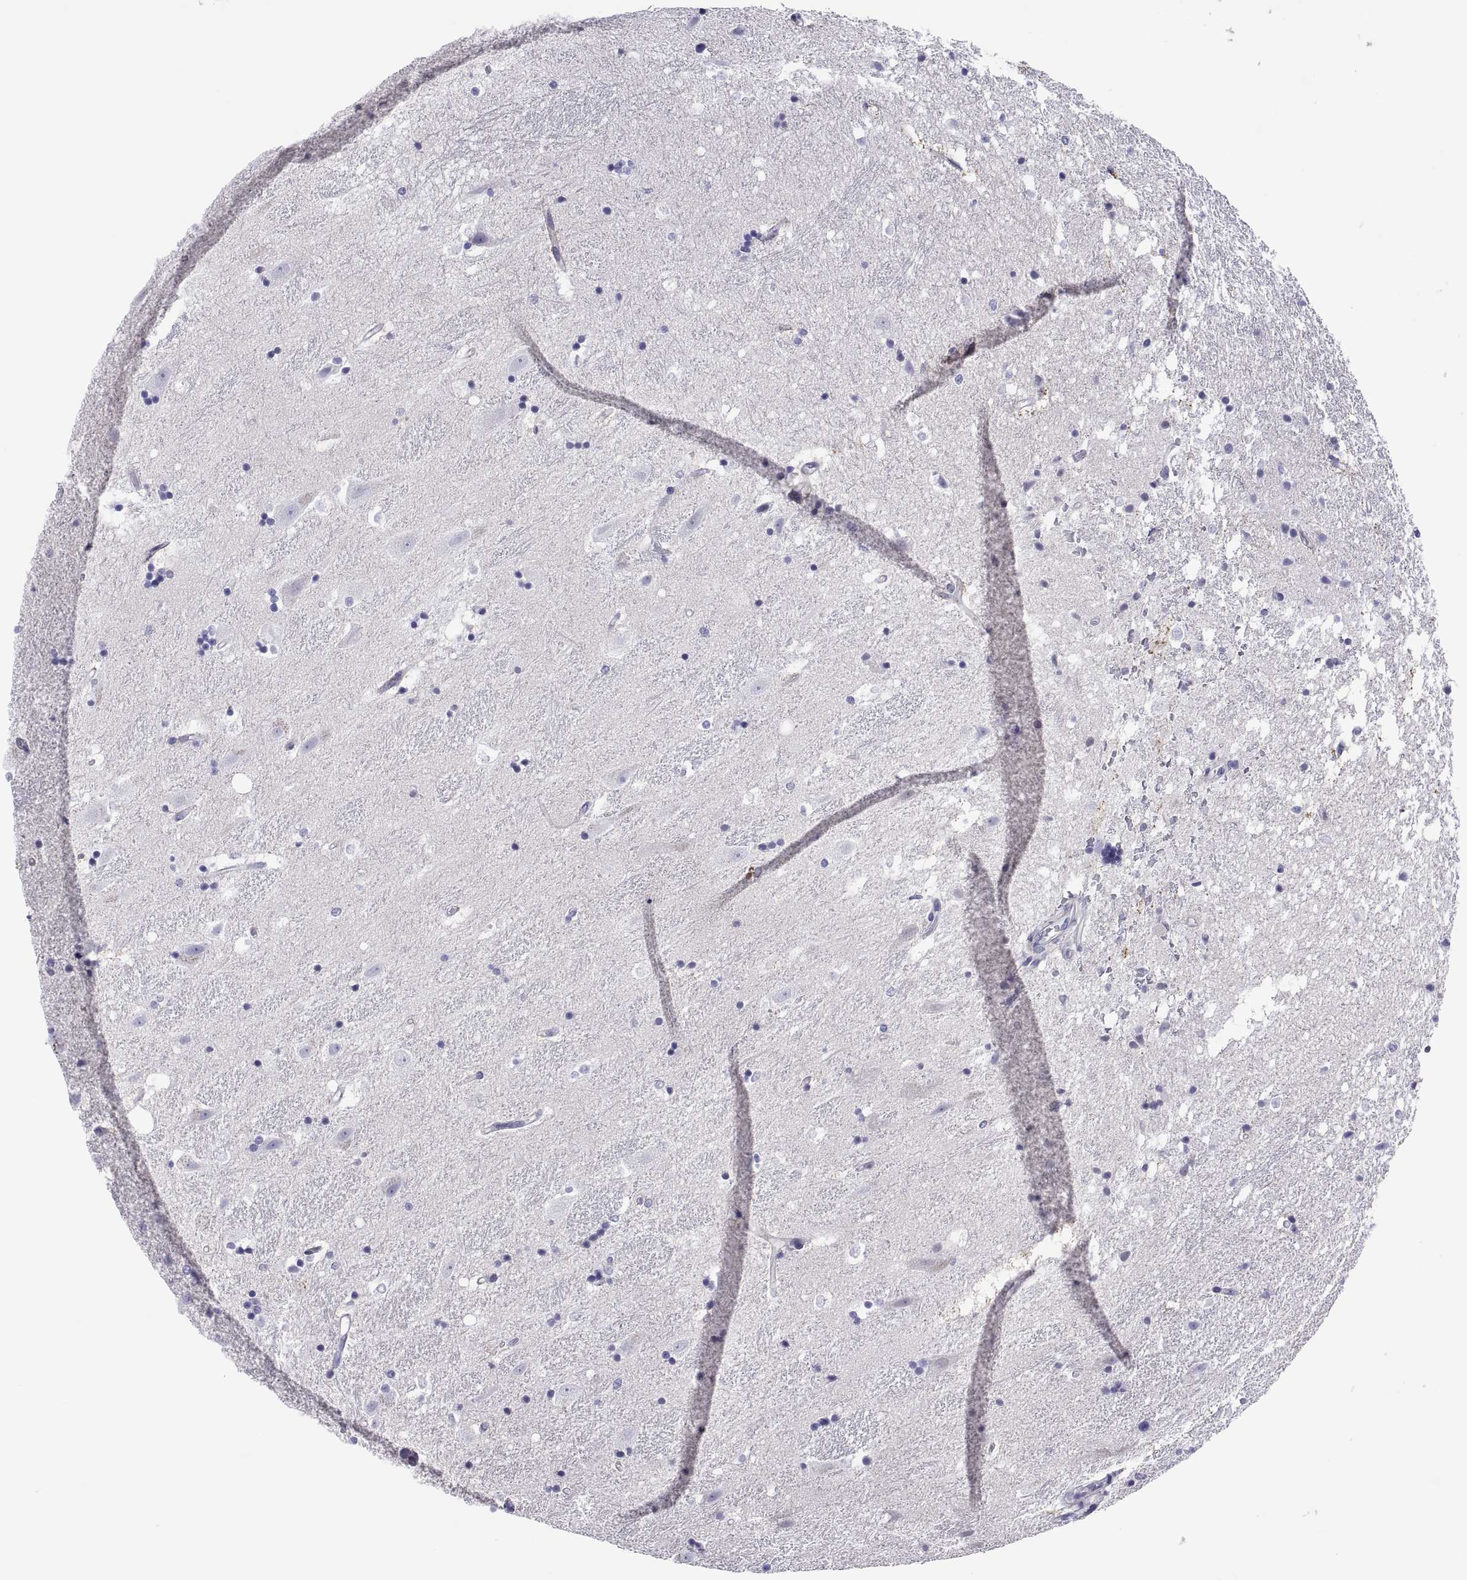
{"staining": {"intensity": "negative", "quantity": "none", "location": "none"}, "tissue": "hippocampus", "cell_type": "Glial cells", "image_type": "normal", "snomed": [{"axis": "morphology", "description": "Normal tissue, NOS"}, {"axis": "topography", "description": "Hippocampus"}], "caption": "Image shows no significant protein staining in glial cells of normal hippocampus. (Brightfield microscopy of DAB immunohistochemistry at high magnification).", "gene": "CHCT1", "patient": {"sex": "male", "age": 49}}